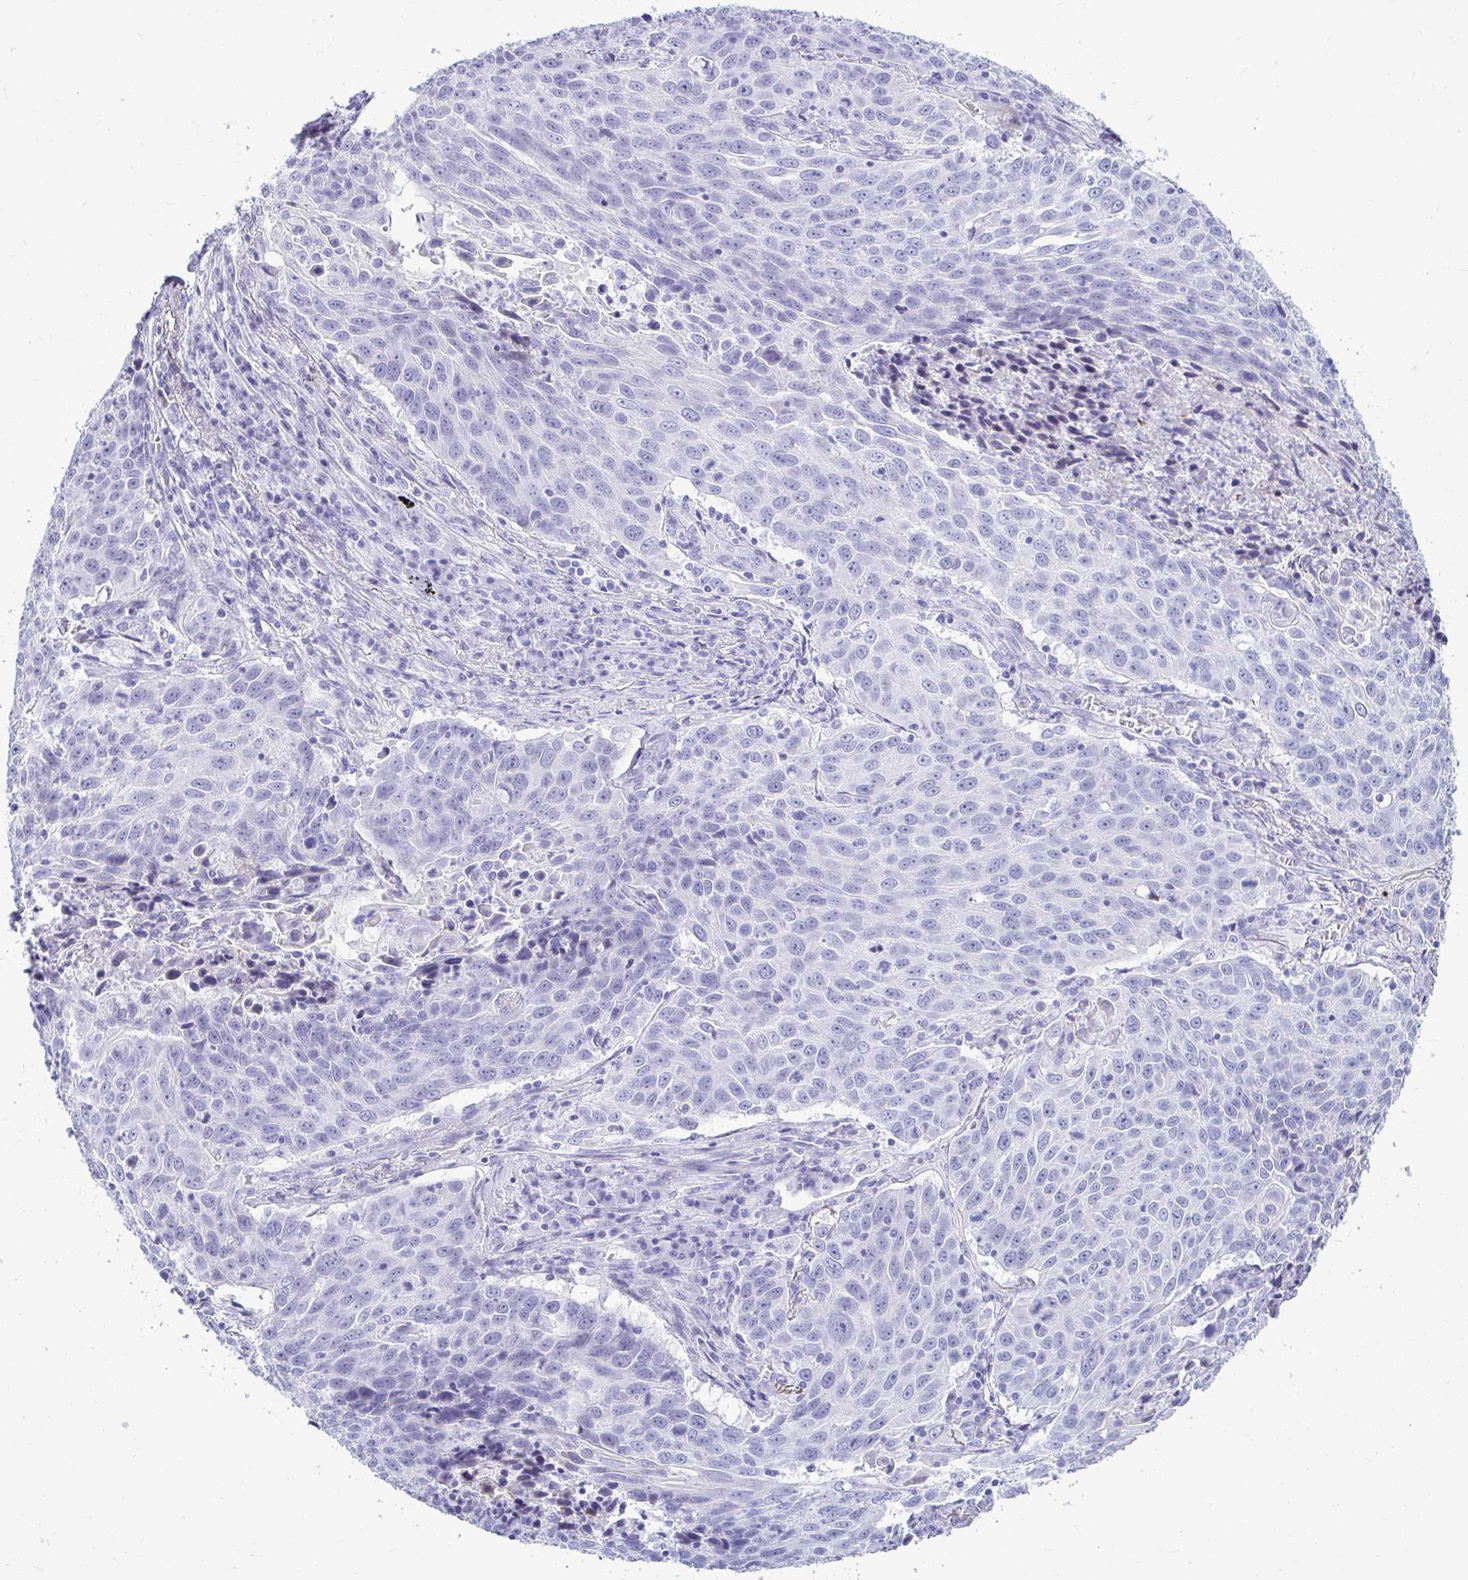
{"staining": {"intensity": "negative", "quantity": "none", "location": "none"}, "tissue": "lung cancer", "cell_type": "Tumor cells", "image_type": "cancer", "snomed": [{"axis": "morphology", "description": "Squamous cell carcinoma, NOS"}, {"axis": "topography", "description": "Lung"}], "caption": "The IHC micrograph has no significant staining in tumor cells of lung cancer tissue. Brightfield microscopy of immunohistochemistry (IHC) stained with DAB (3,3'-diaminobenzidine) (brown) and hematoxylin (blue), captured at high magnification.", "gene": "CLGN", "patient": {"sex": "male", "age": 78}}